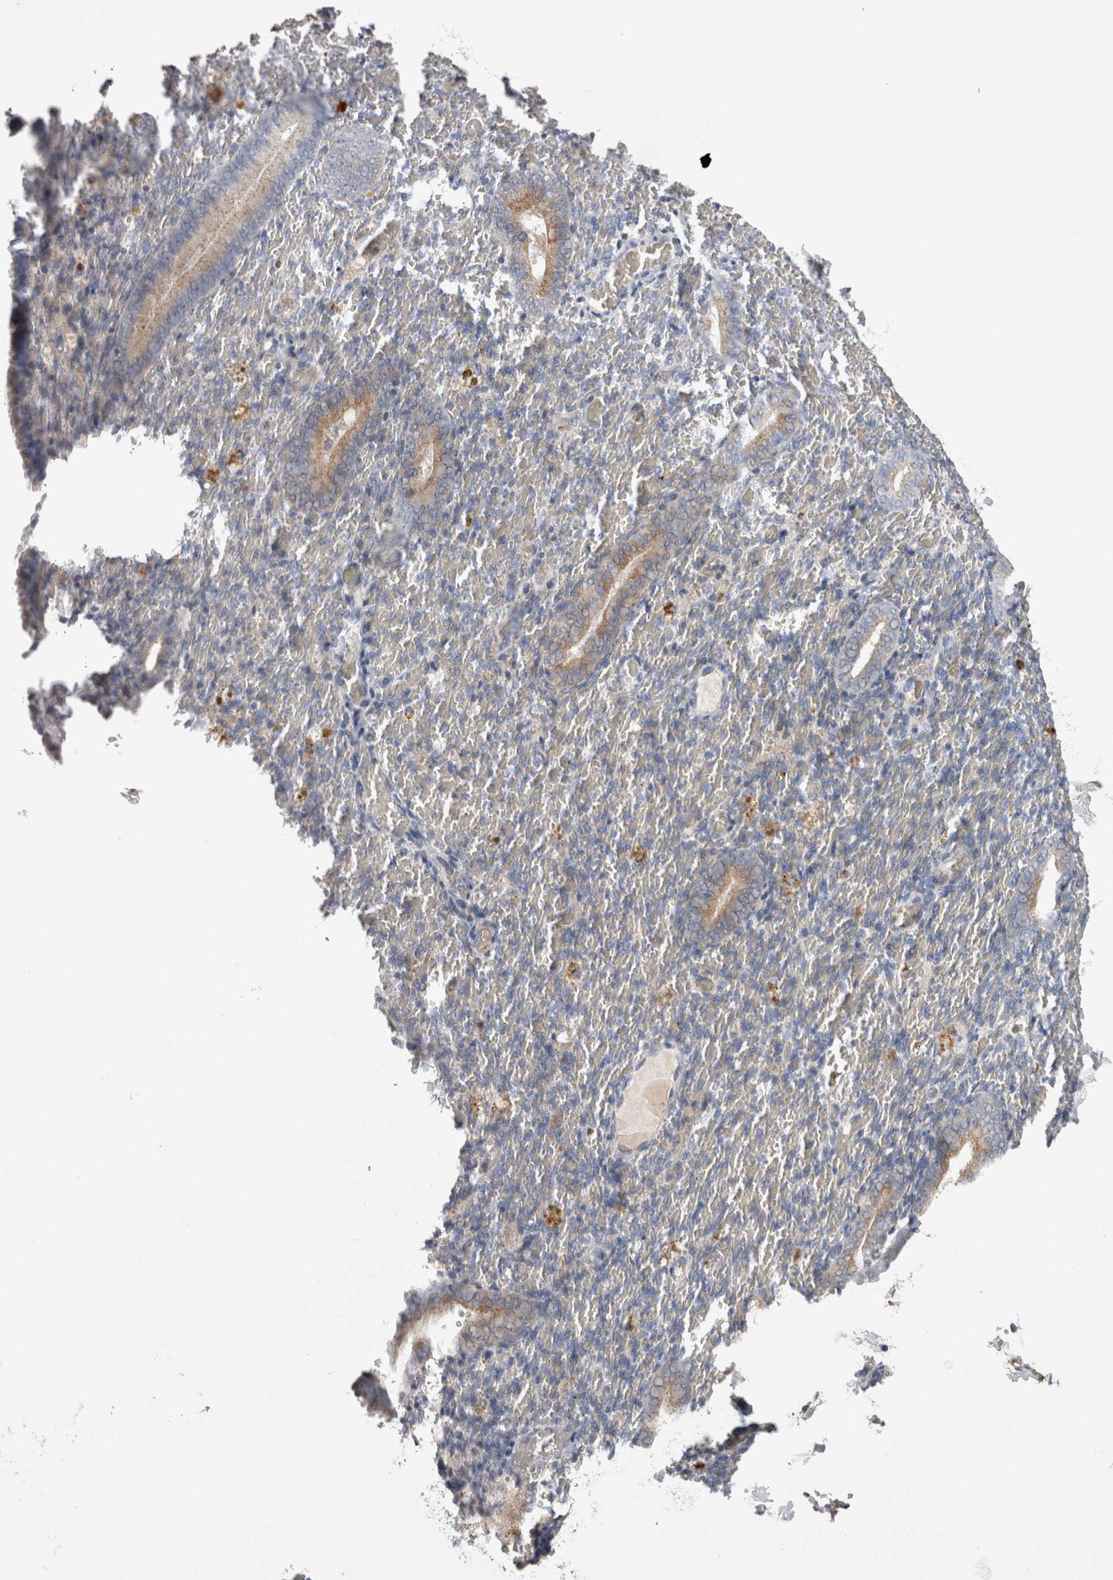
{"staining": {"intensity": "negative", "quantity": "none", "location": "none"}, "tissue": "endometrium", "cell_type": "Cells in endometrial stroma", "image_type": "normal", "snomed": [{"axis": "morphology", "description": "Normal tissue, NOS"}, {"axis": "topography", "description": "Endometrium"}], "caption": "High magnification brightfield microscopy of normal endometrium stained with DAB (3,3'-diaminobenzidine) (brown) and counterstained with hematoxylin (blue): cells in endometrial stroma show no significant staining. (Brightfield microscopy of DAB immunohistochemistry (IHC) at high magnification).", "gene": "STC1", "patient": {"sex": "female", "age": 51}}